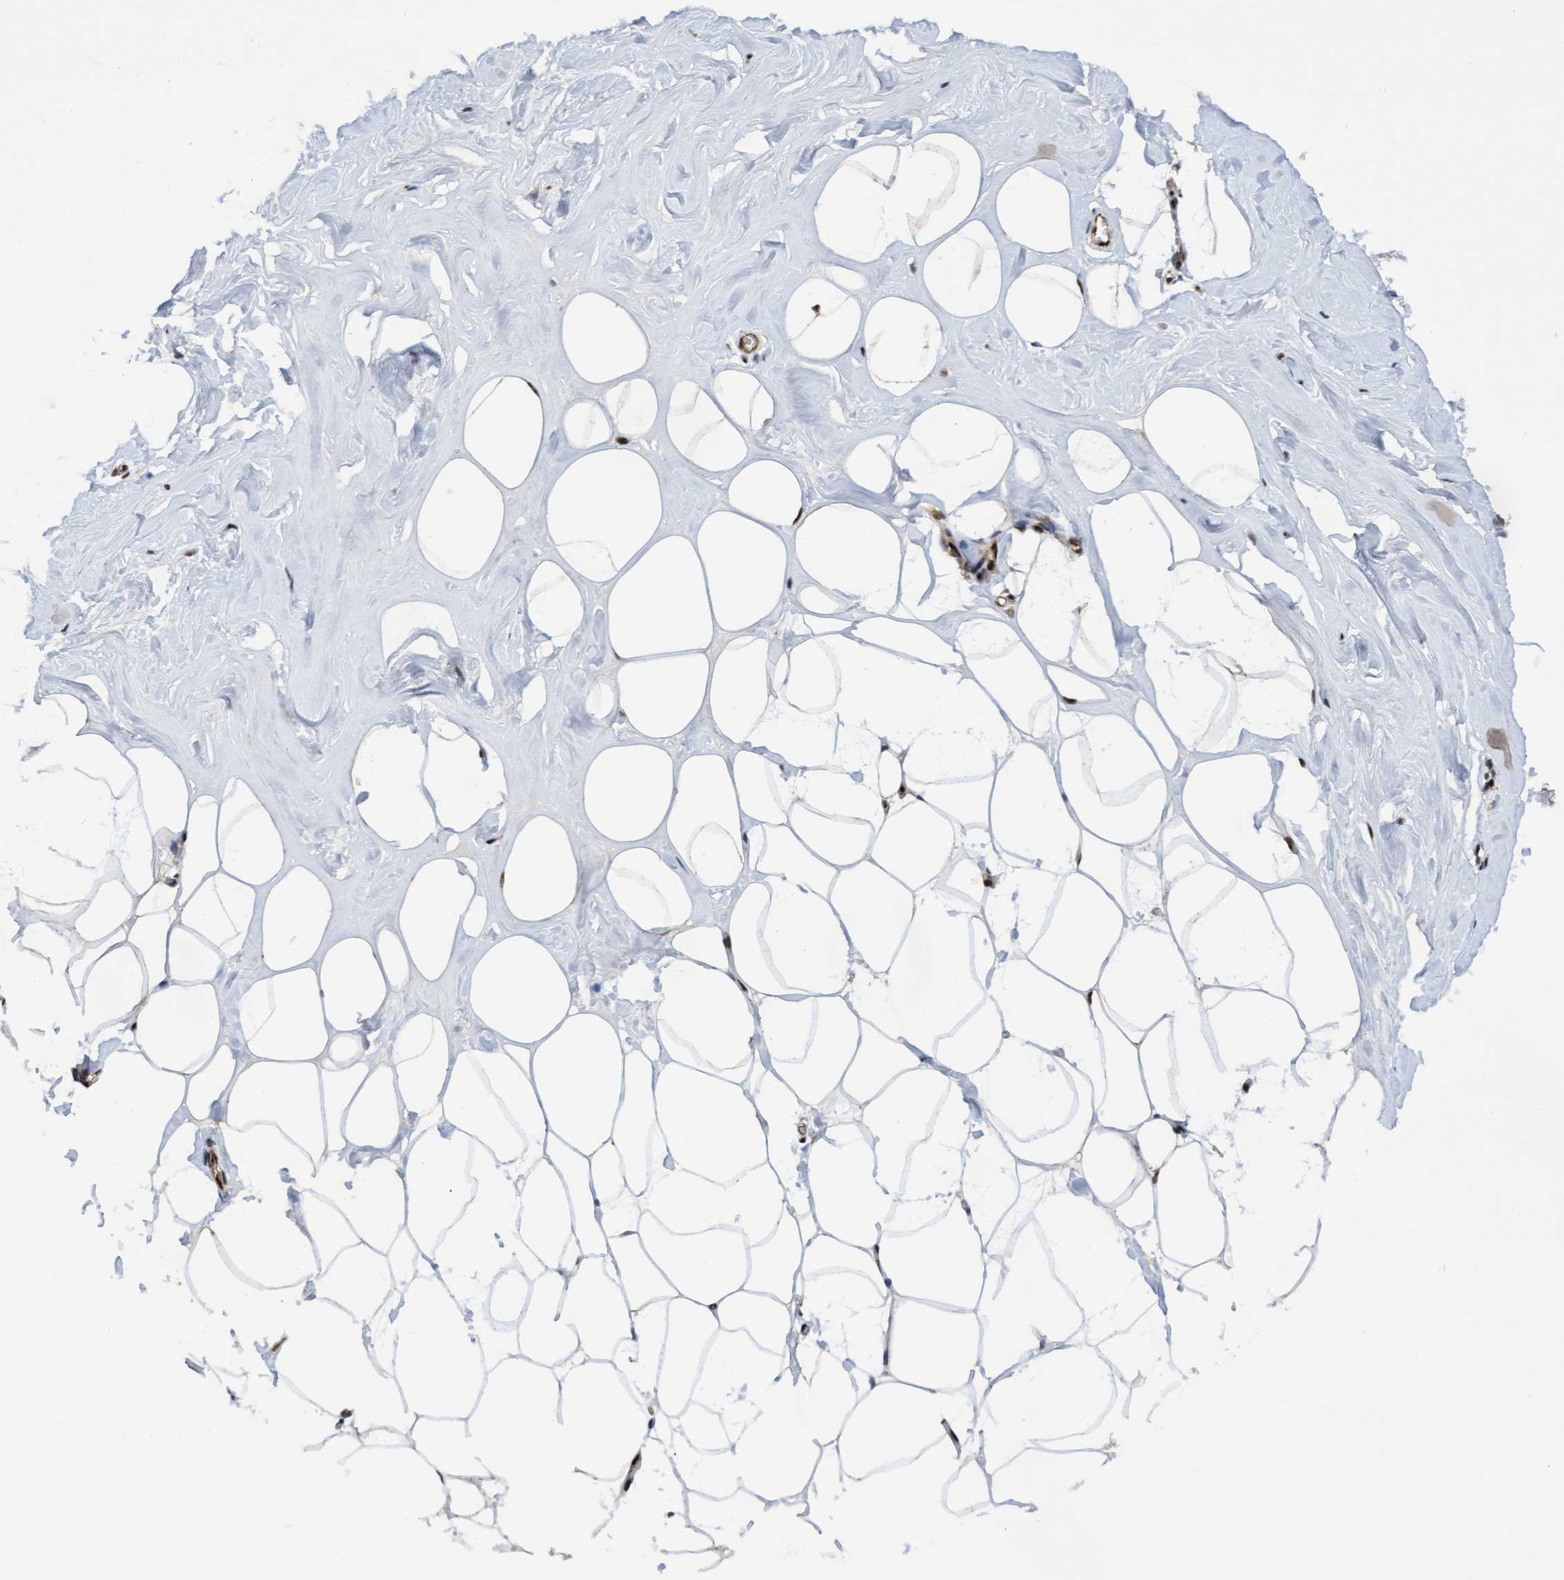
{"staining": {"intensity": "moderate", "quantity": ">75%", "location": "cytoplasmic/membranous,nuclear"}, "tissue": "adipose tissue", "cell_type": "Adipocytes", "image_type": "normal", "snomed": [{"axis": "morphology", "description": "Normal tissue, NOS"}, {"axis": "morphology", "description": "Fibrosis, NOS"}, {"axis": "topography", "description": "Breast"}, {"axis": "topography", "description": "Adipose tissue"}], "caption": "Protein analysis of benign adipose tissue exhibits moderate cytoplasmic/membranous,nuclear staining in approximately >75% of adipocytes.", "gene": "ITFG1", "patient": {"sex": "female", "age": 39}}